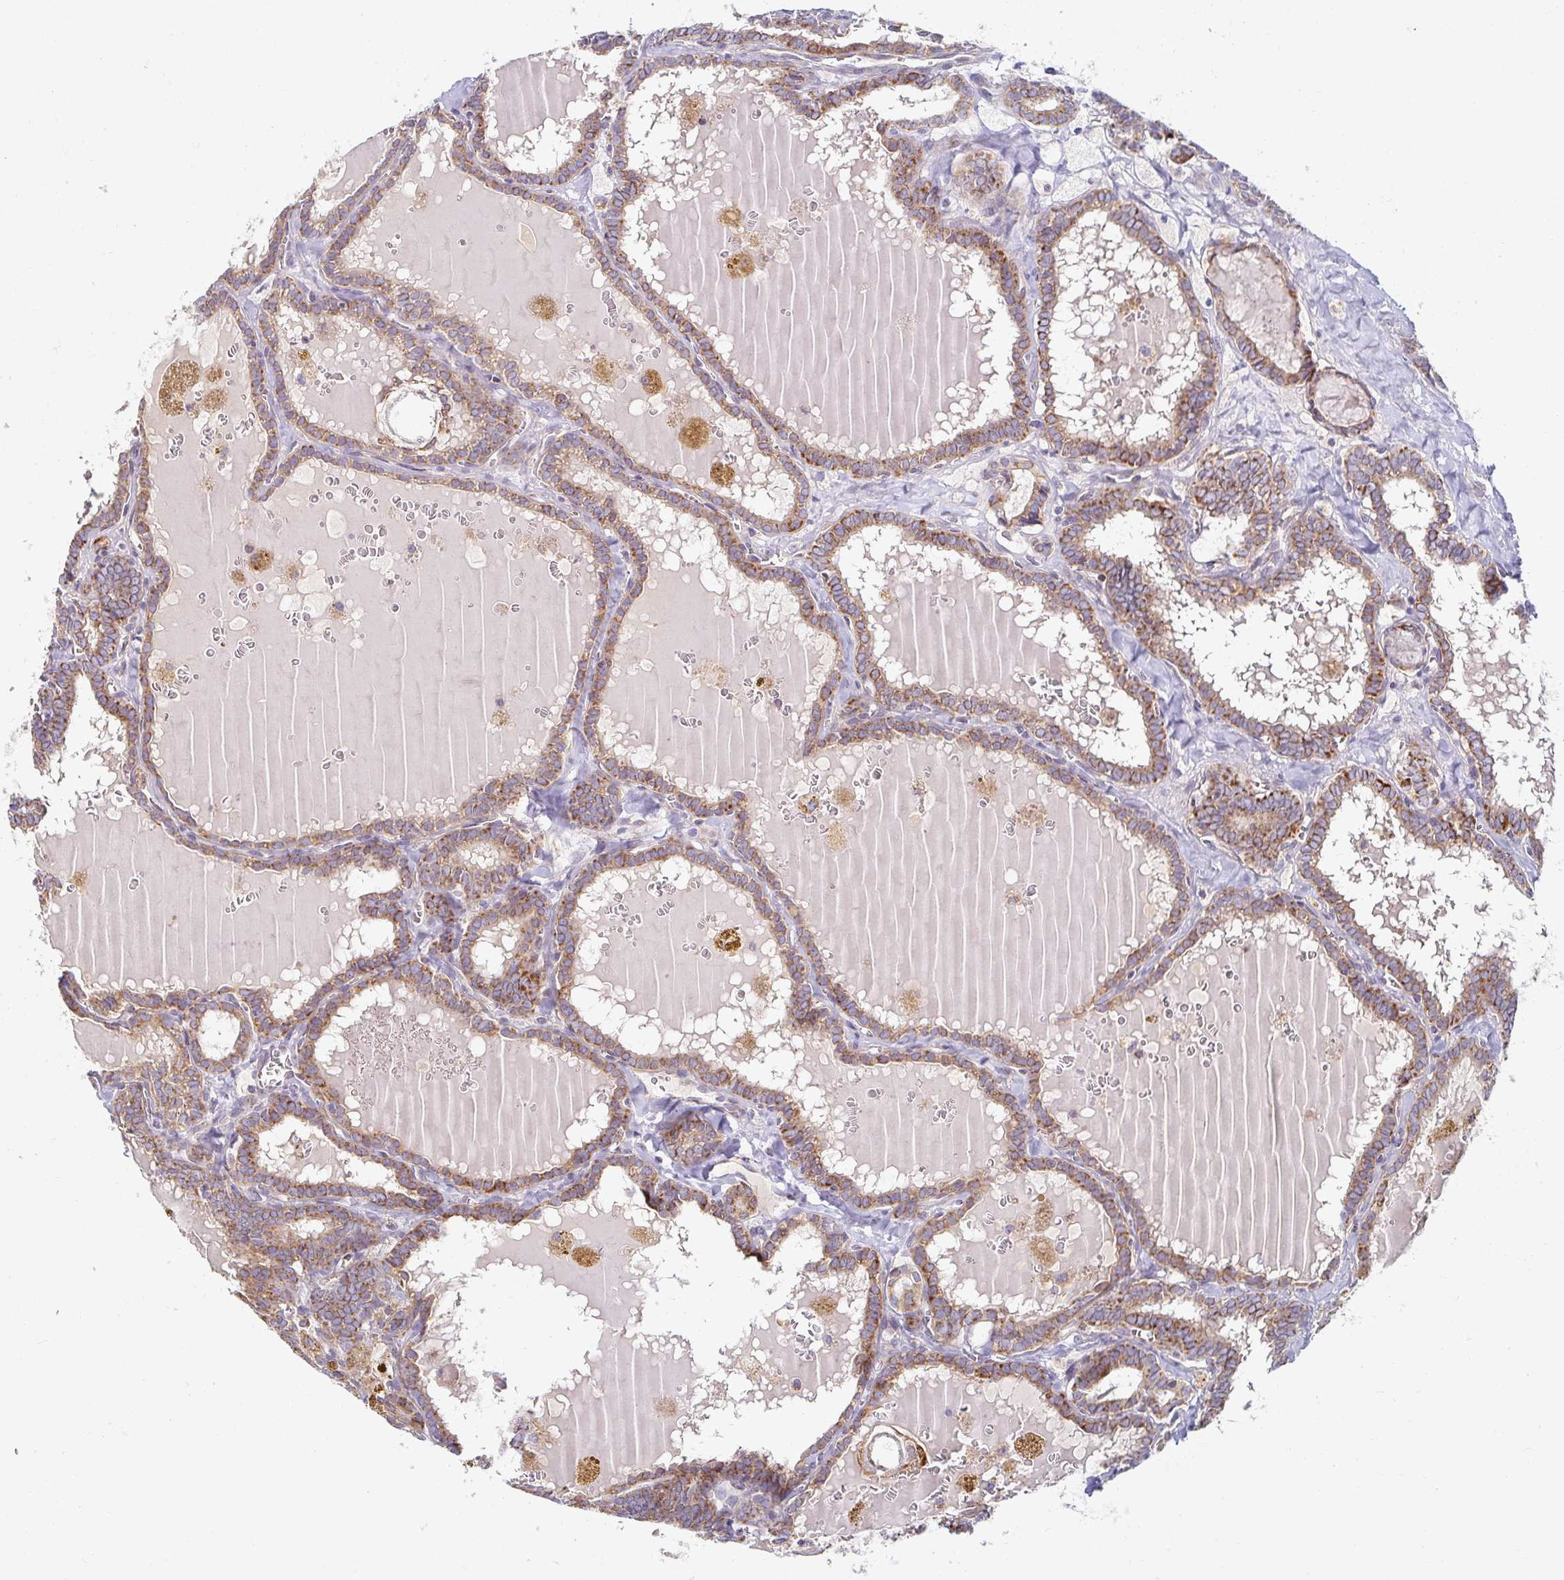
{"staining": {"intensity": "moderate", "quantity": ">75%", "location": "cytoplasmic/membranous"}, "tissue": "thyroid cancer", "cell_type": "Tumor cells", "image_type": "cancer", "snomed": [{"axis": "morphology", "description": "Papillary adenocarcinoma, NOS"}, {"axis": "topography", "description": "Thyroid gland"}], "caption": "Immunohistochemistry staining of papillary adenocarcinoma (thyroid), which reveals medium levels of moderate cytoplasmic/membranous positivity in about >75% of tumor cells indicating moderate cytoplasmic/membranous protein staining. The staining was performed using DAB (brown) for protein detection and nuclei were counterstained in hematoxylin (blue).", "gene": "SKP2", "patient": {"sex": "female", "age": 39}}